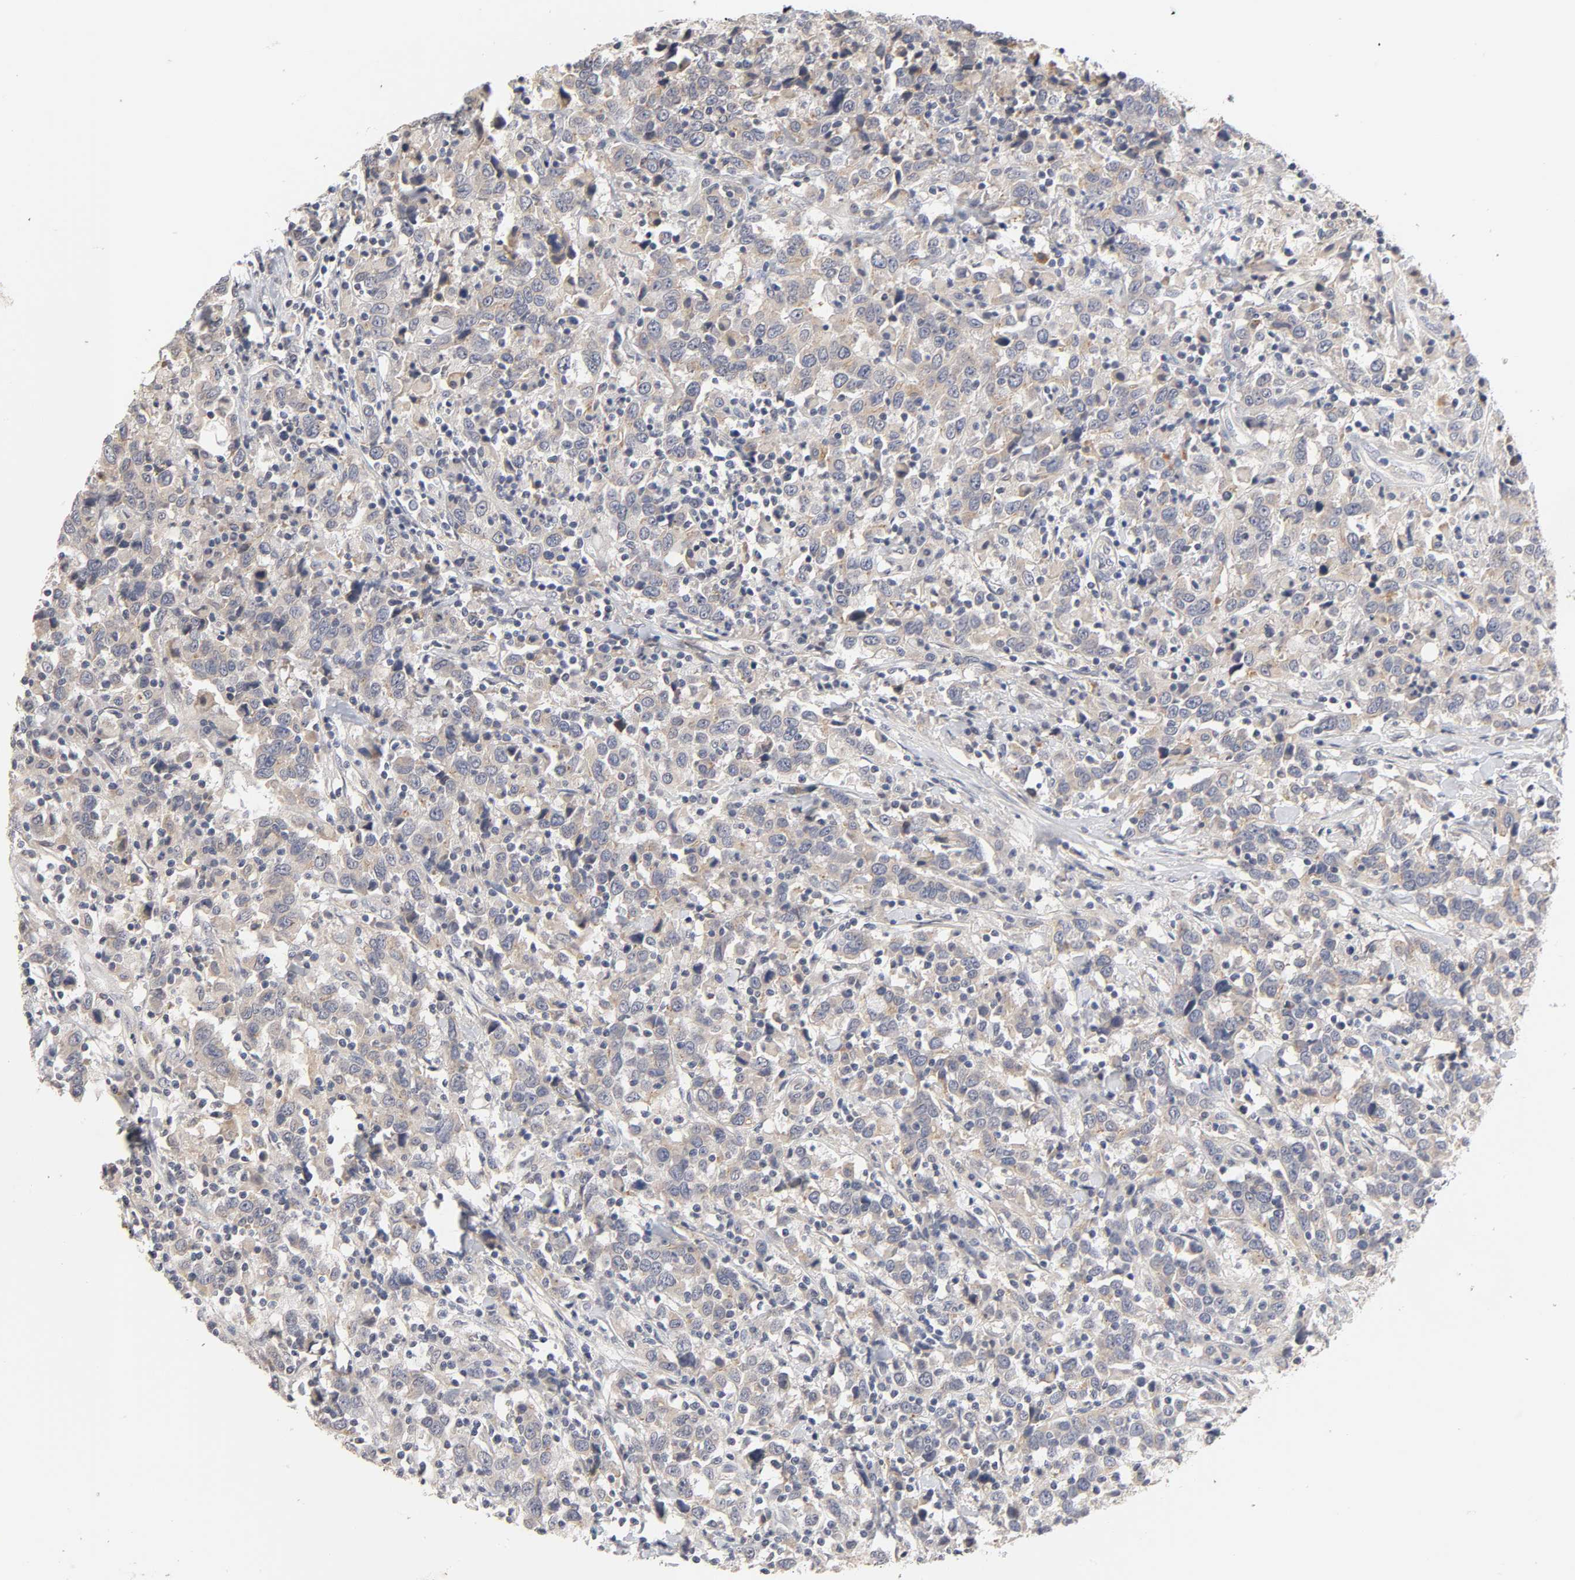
{"staining": {"intensity": "weak", "quantity": "25%-75%", "location": "cytoplasmic/membranous"}, "tissue": "urothelial cancer", "cell_type": "Tumor cells", "image_type": "cancer", "snomed": [{"axis": "morphology", "description": "Urothelial carcinoma, High grade"}, {"axis": "topography", "description": "Urinary bladder"}], "caption": "This micrograph shows immunohistochemistry staining of human high-grade urothelial carcinoma, with low weak cytoplasmic/membranous positivity in approximately 25%-75% of tumor cells.", "gene": "CXADR", "patient": {"sex": "male", "age": 61}}